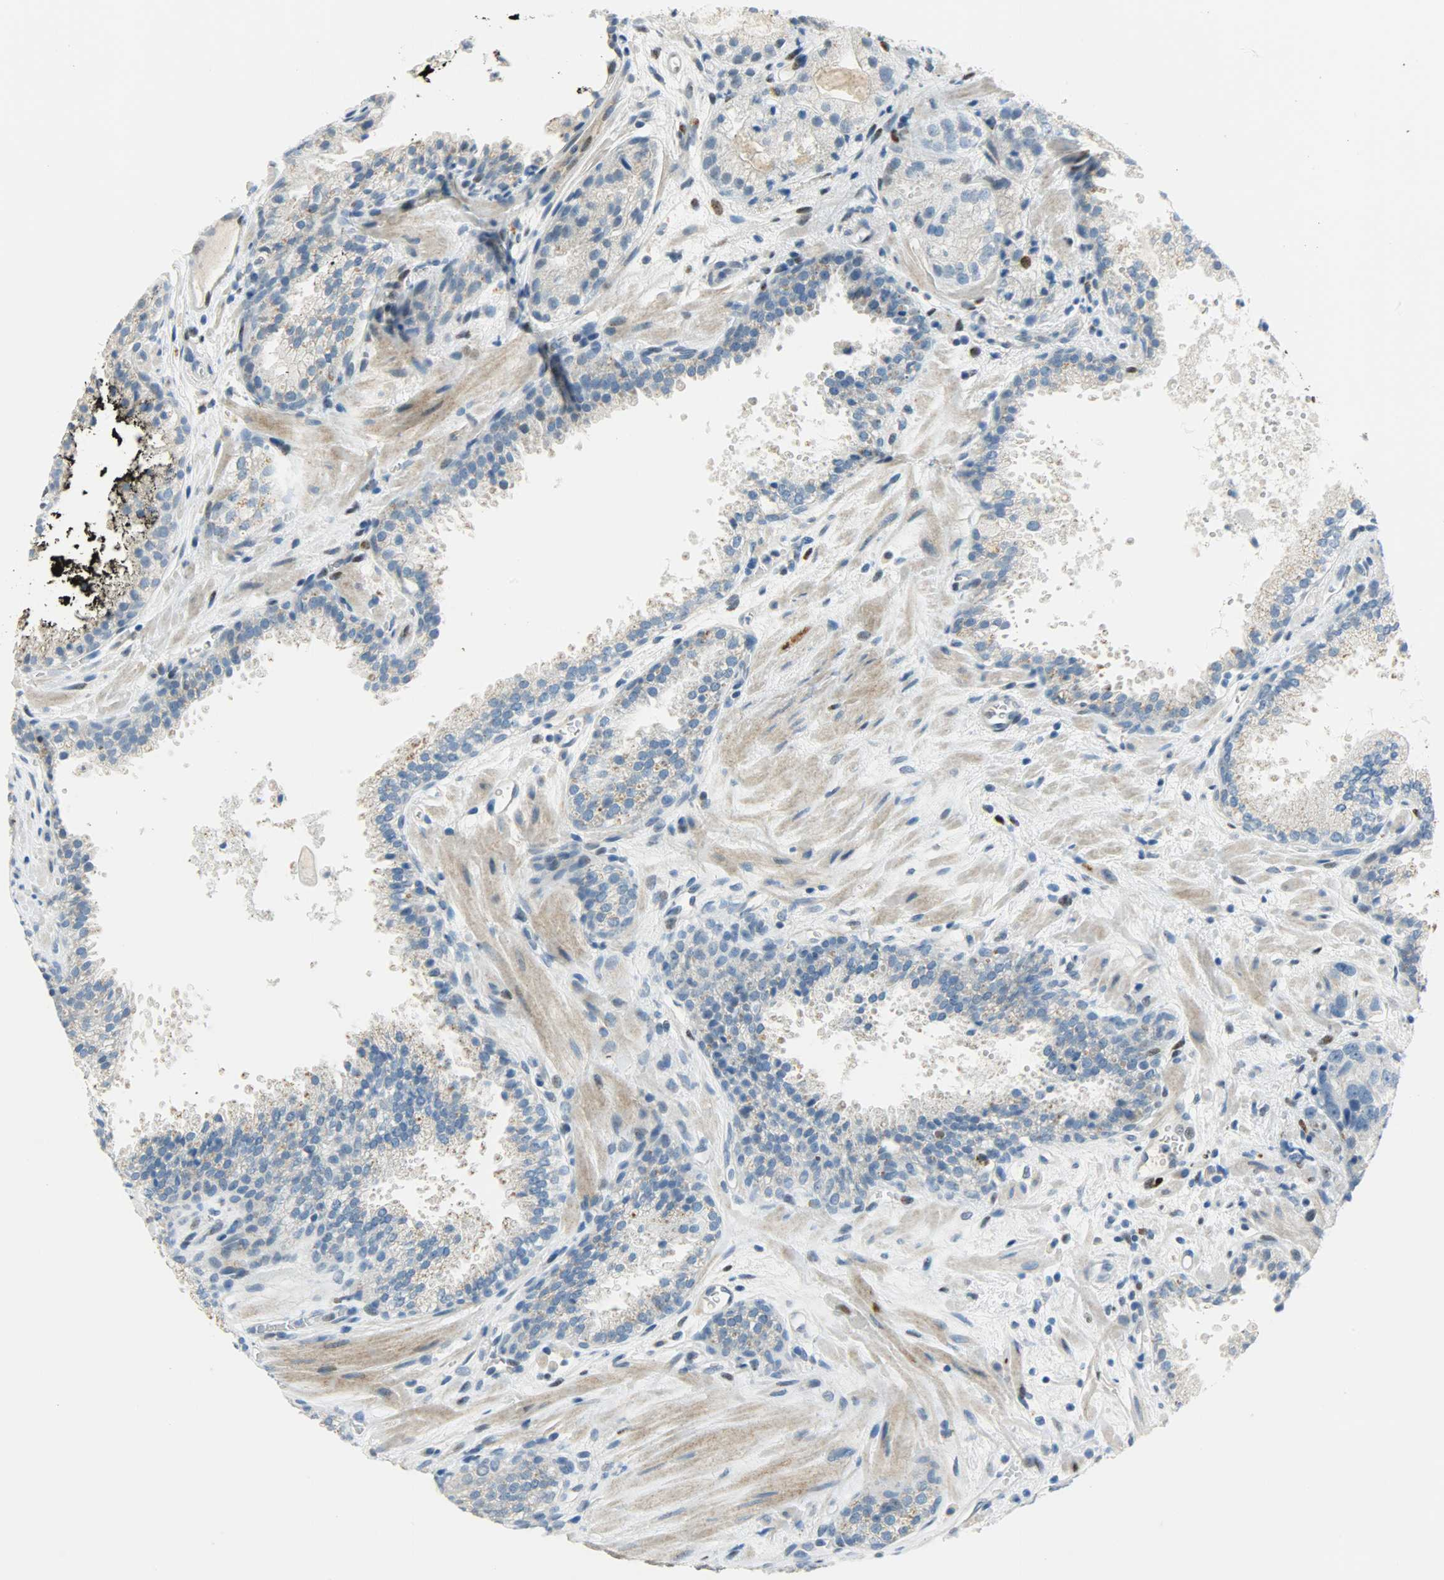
{"staining": {"intensity": "weak", "quantity": "<25%", "location": "nuclear"}, "tissue": "prostate cancer", "cell_type": "Tumor cells", "image_type": "cancer", "snomed": [{"axis": "morphology", "description": "Adenocarcinoma, High grade"}, {"axis": "topography", "description": "Prostate"}], "caption": "Immunohistochemistry photomicrograph of prostate cancer stained for a protein (brown), which displays no staining in tumor cells.", "gene": "JUNB", "patient": {"sex": "male", "age": 58}}